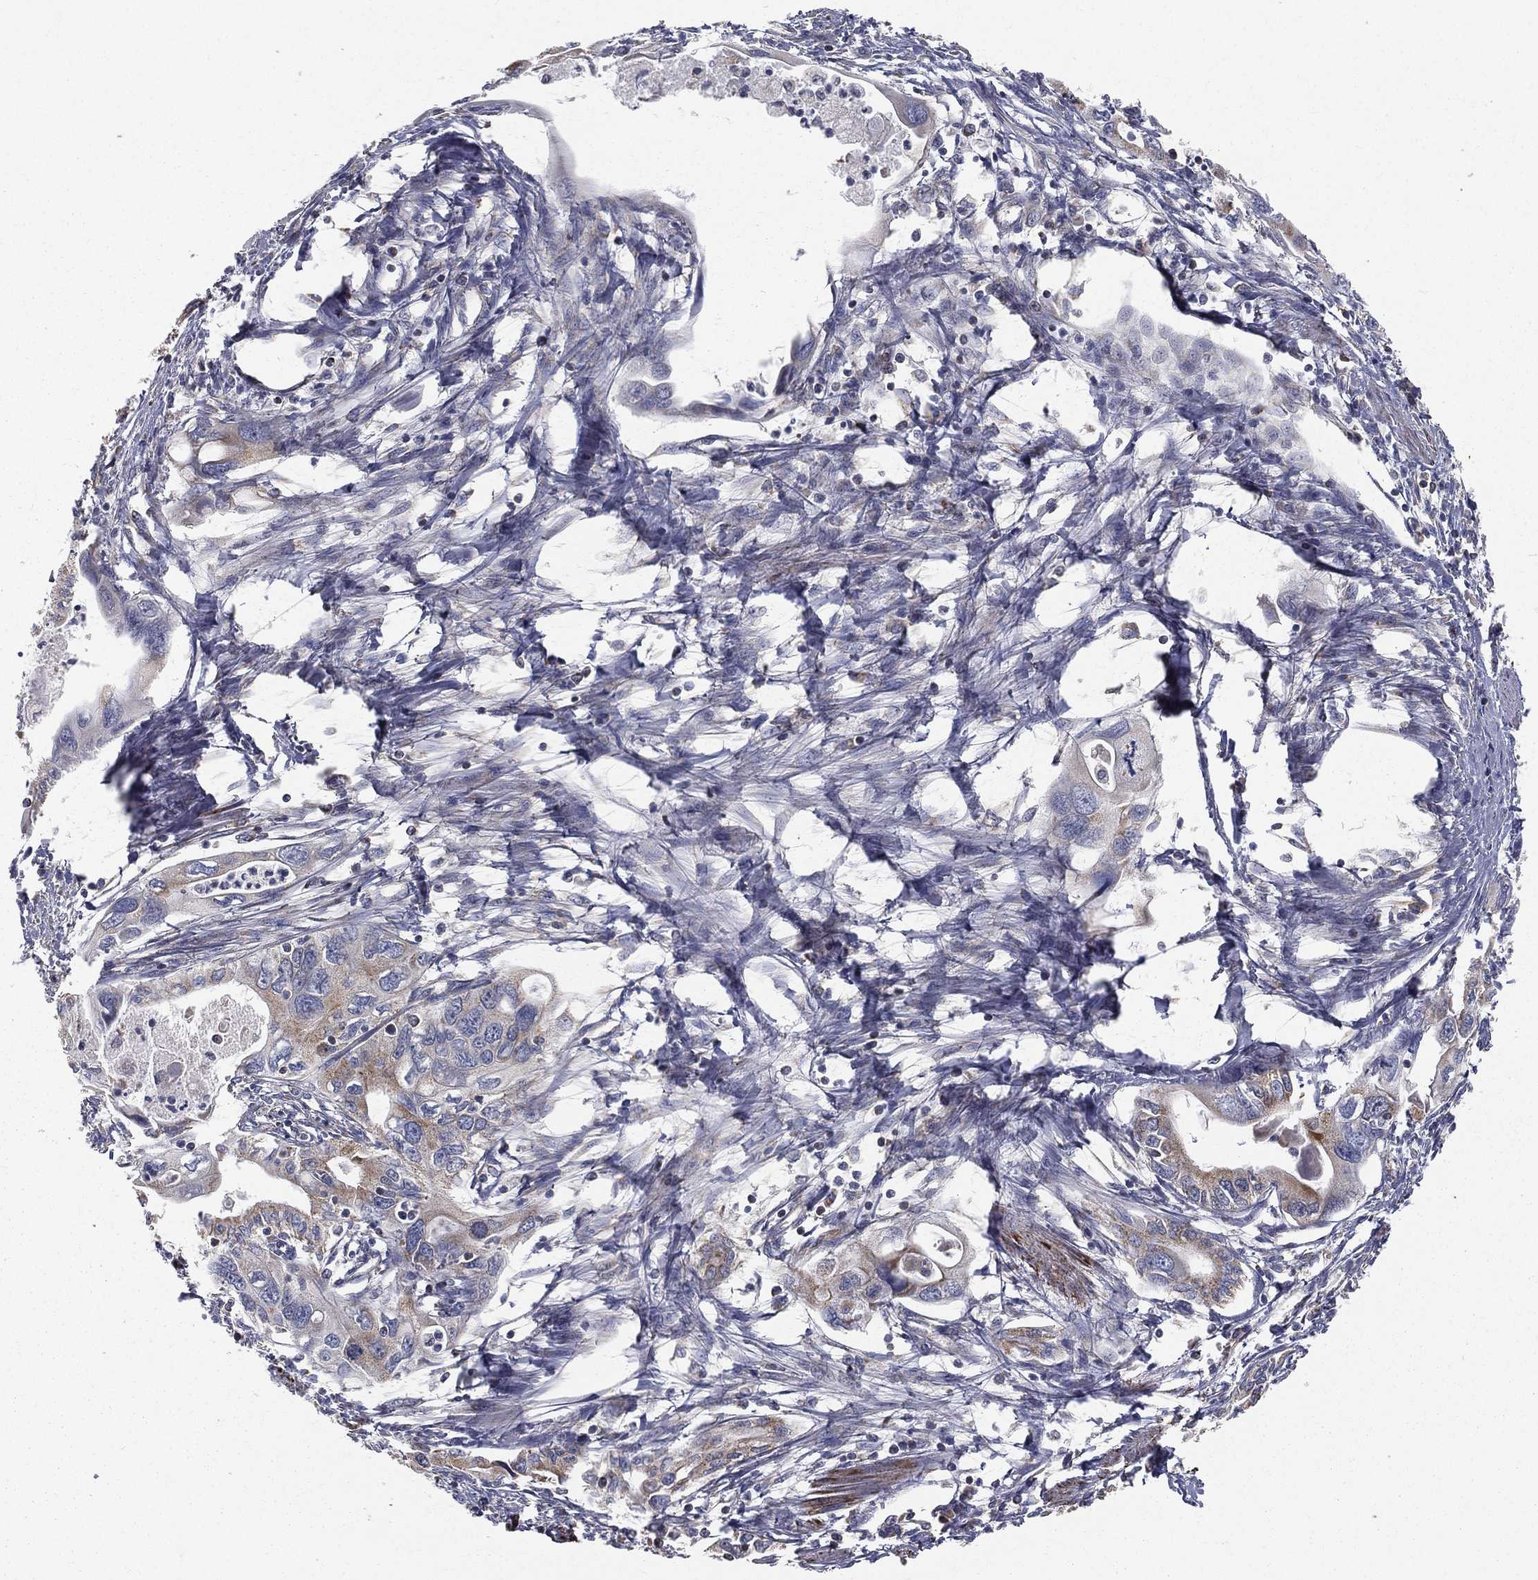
{"staining": {"intensity": "weak", "quantity": "<25%", "location": "cytoplasmic/membranous"}, "tissue": "pancreatic cancer", "cell_type": "Tumor cells", "image_type": "cancer", "snomed": [{"axis": "morphology", "description": "Adenocarcinoma, NOS"}, {"axis": "topography", "description": "Pancreas"}], "caption": "The micrograph reveals no staining of tumor cells in pancreatic cancer. (DAB IHC, high magnification).", "gene": "HADH", "patient": {"sex": "male", "age": 60}}